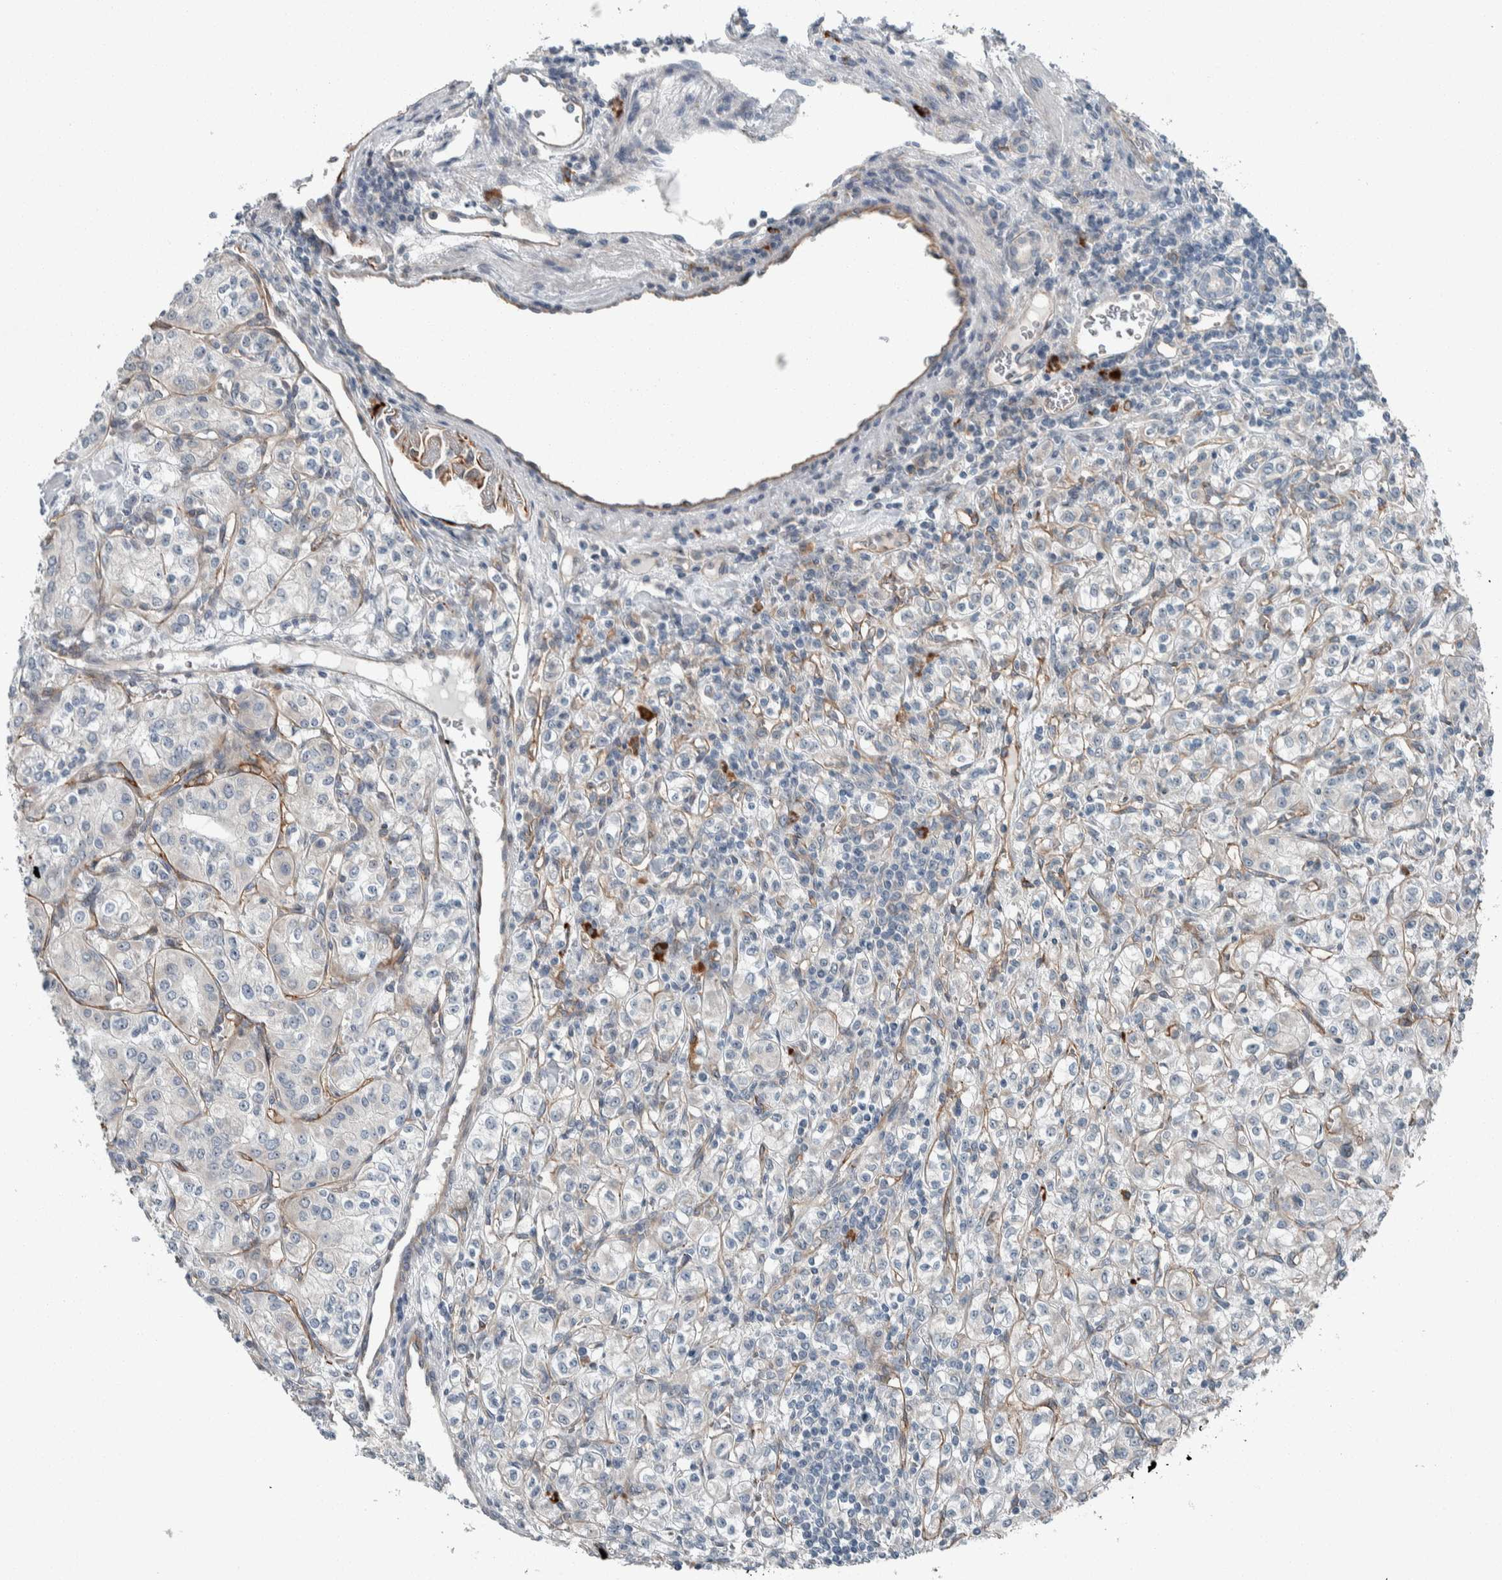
{"staining": {"intensity": "negative", "quantity": "none", "location": "none"}, "tissue": "renal cancer", "cell_type": "Tumor cells", "image_type": "cancer", "snomed": [{"axis": "morphology", "description": "Adenocarcinoma, NOS"}, {"axis": "topography", "description": "Kidney"}], "caption": "Adenocarcinoma (renal) was stained to show a protein in brown. There is no significant staining in tumor cells. Nuclei are stained in blue.", "gene": "USP25", "patient": {"sex": "male", "age": 77}}